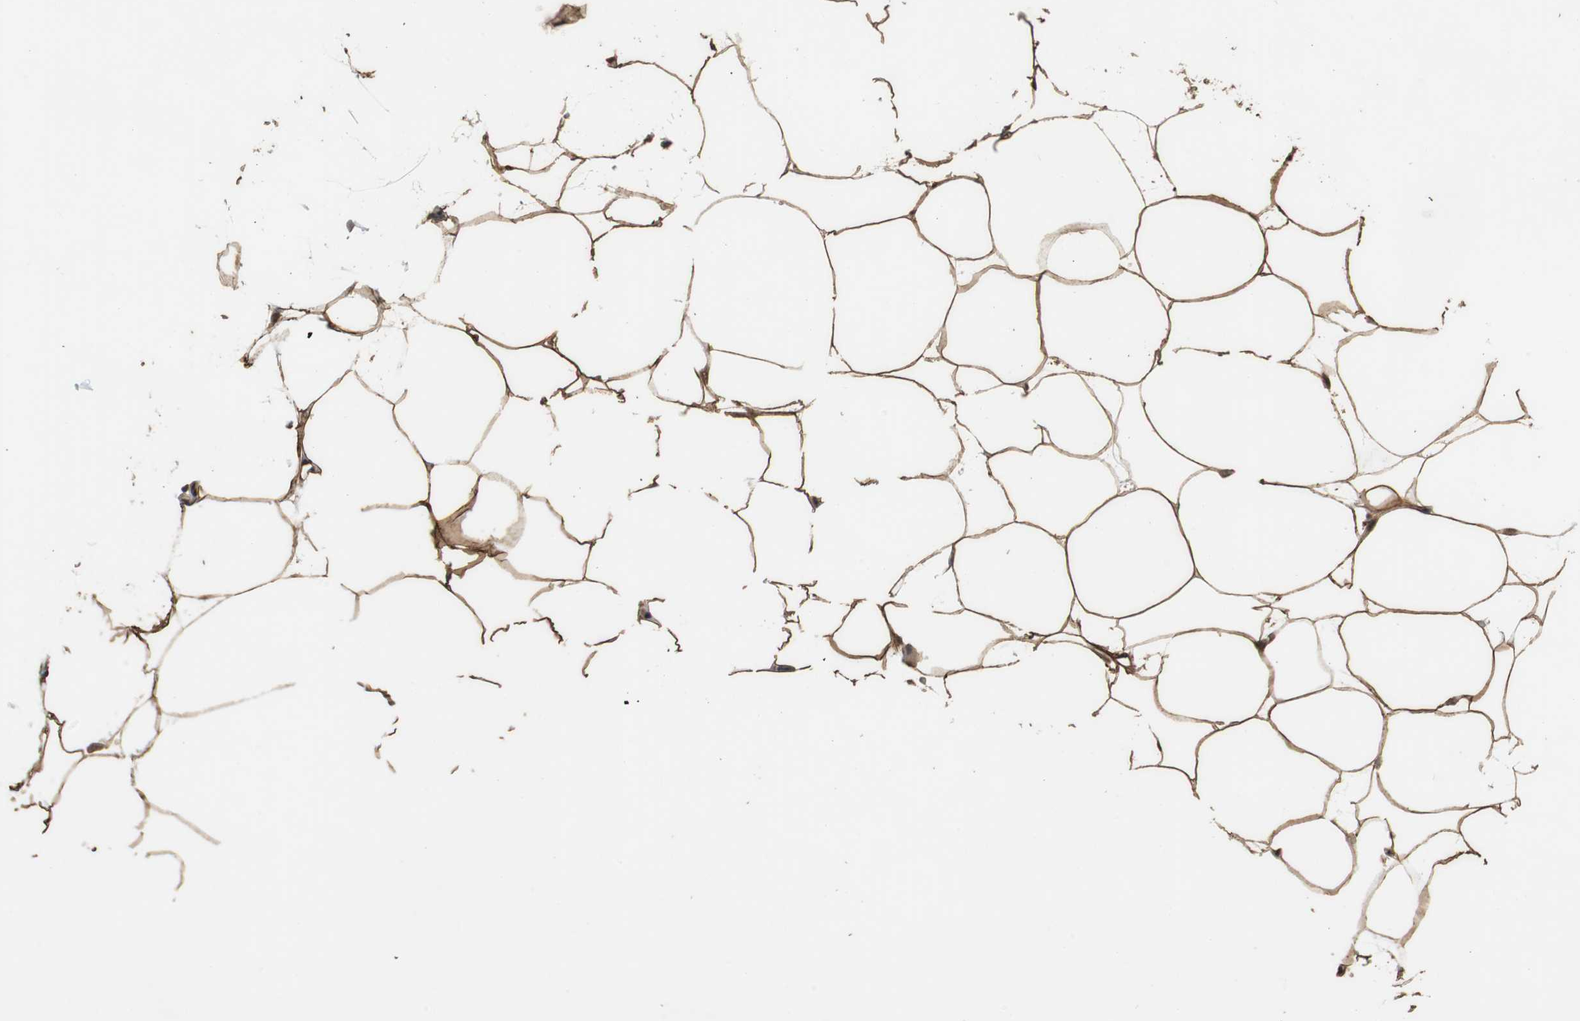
{"staining": {"intensity": "strong", "quantity": ">75%", "location": "cytoplasmic/membranous"}, "tissue": "adipose tissue", "cell_type": "Adipocytes", "image_type": "normal", "snomed": [{"axis": "morphology", "description": "Normal tissue, NOS"}, {"axis": "topography", "description": "Breast"}, {"axis": "topography", "description": "Soft tissue"}], "caption": "Protein expression analysis of normal adipose tissue shows strong cytoplasmic/membranous expression in about >75% of adipocytes.", "gene": "PI4KB", "patient": {"sex": "female", "age": 25}}